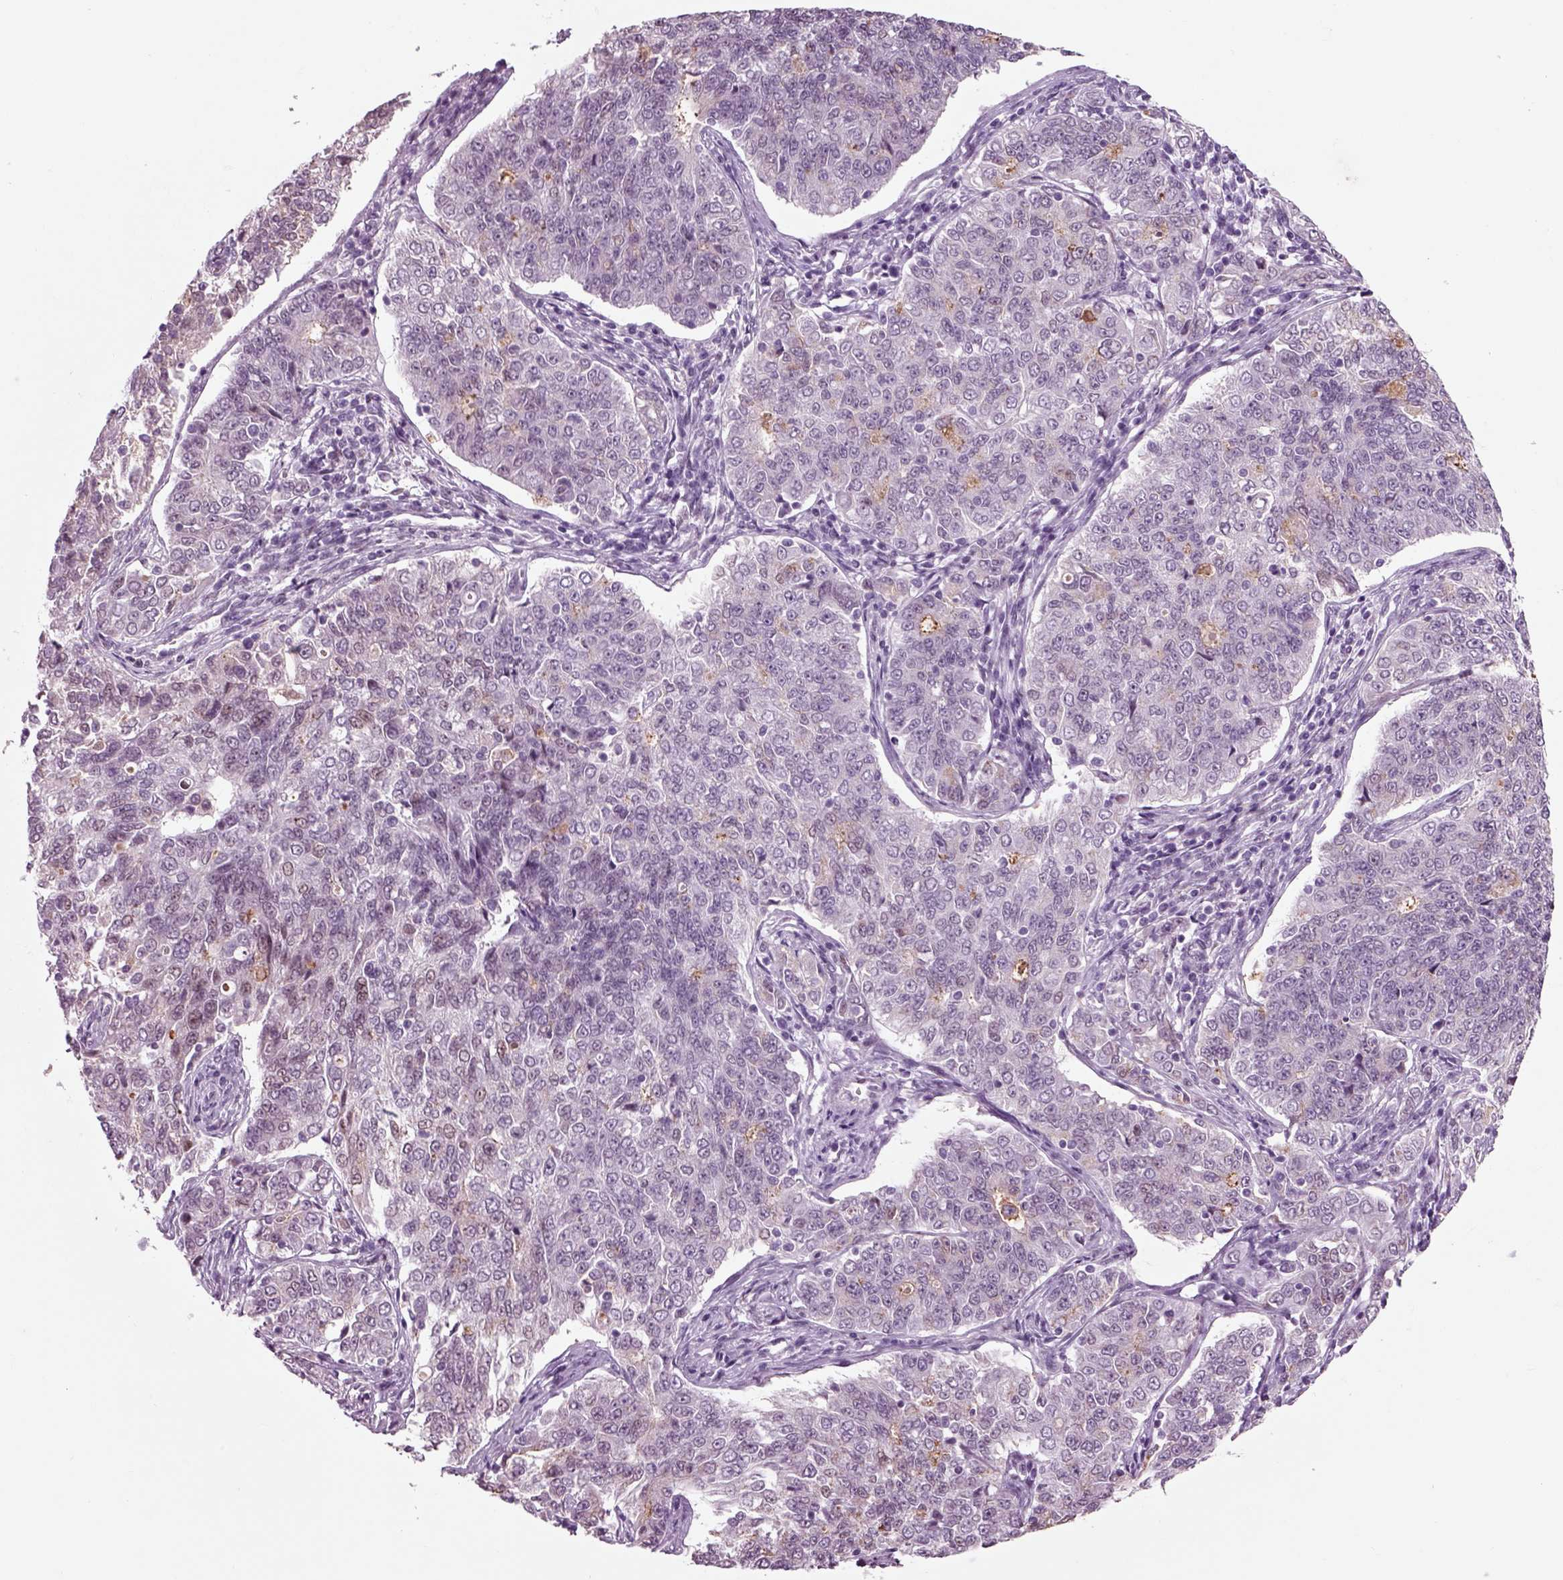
{"staining": {"intensity": "moderate", "quantity": "<25%", "location": "cytoplasmic/membranous"}, "tissue": "endometrial cancer", "cell_type": "Tumor cells", "image_type": "cancer", "snomed": [{"axis": "morphology", "description": "Adenocarcinoma, NOS"}, {"axis": "topography", "description": "Endometrium"}], "caption": "DAB immunohistochemical staining of human adenocarcinoma (endometrial) reveals moderate cytoplasmic/membranous protein positivity in approximately <25% of tumor cells. (DAB = brown stain, brightfield microscopy at high magnification).", "gene": "CHGB", "patient": {"sex": "female", "age": 43}}